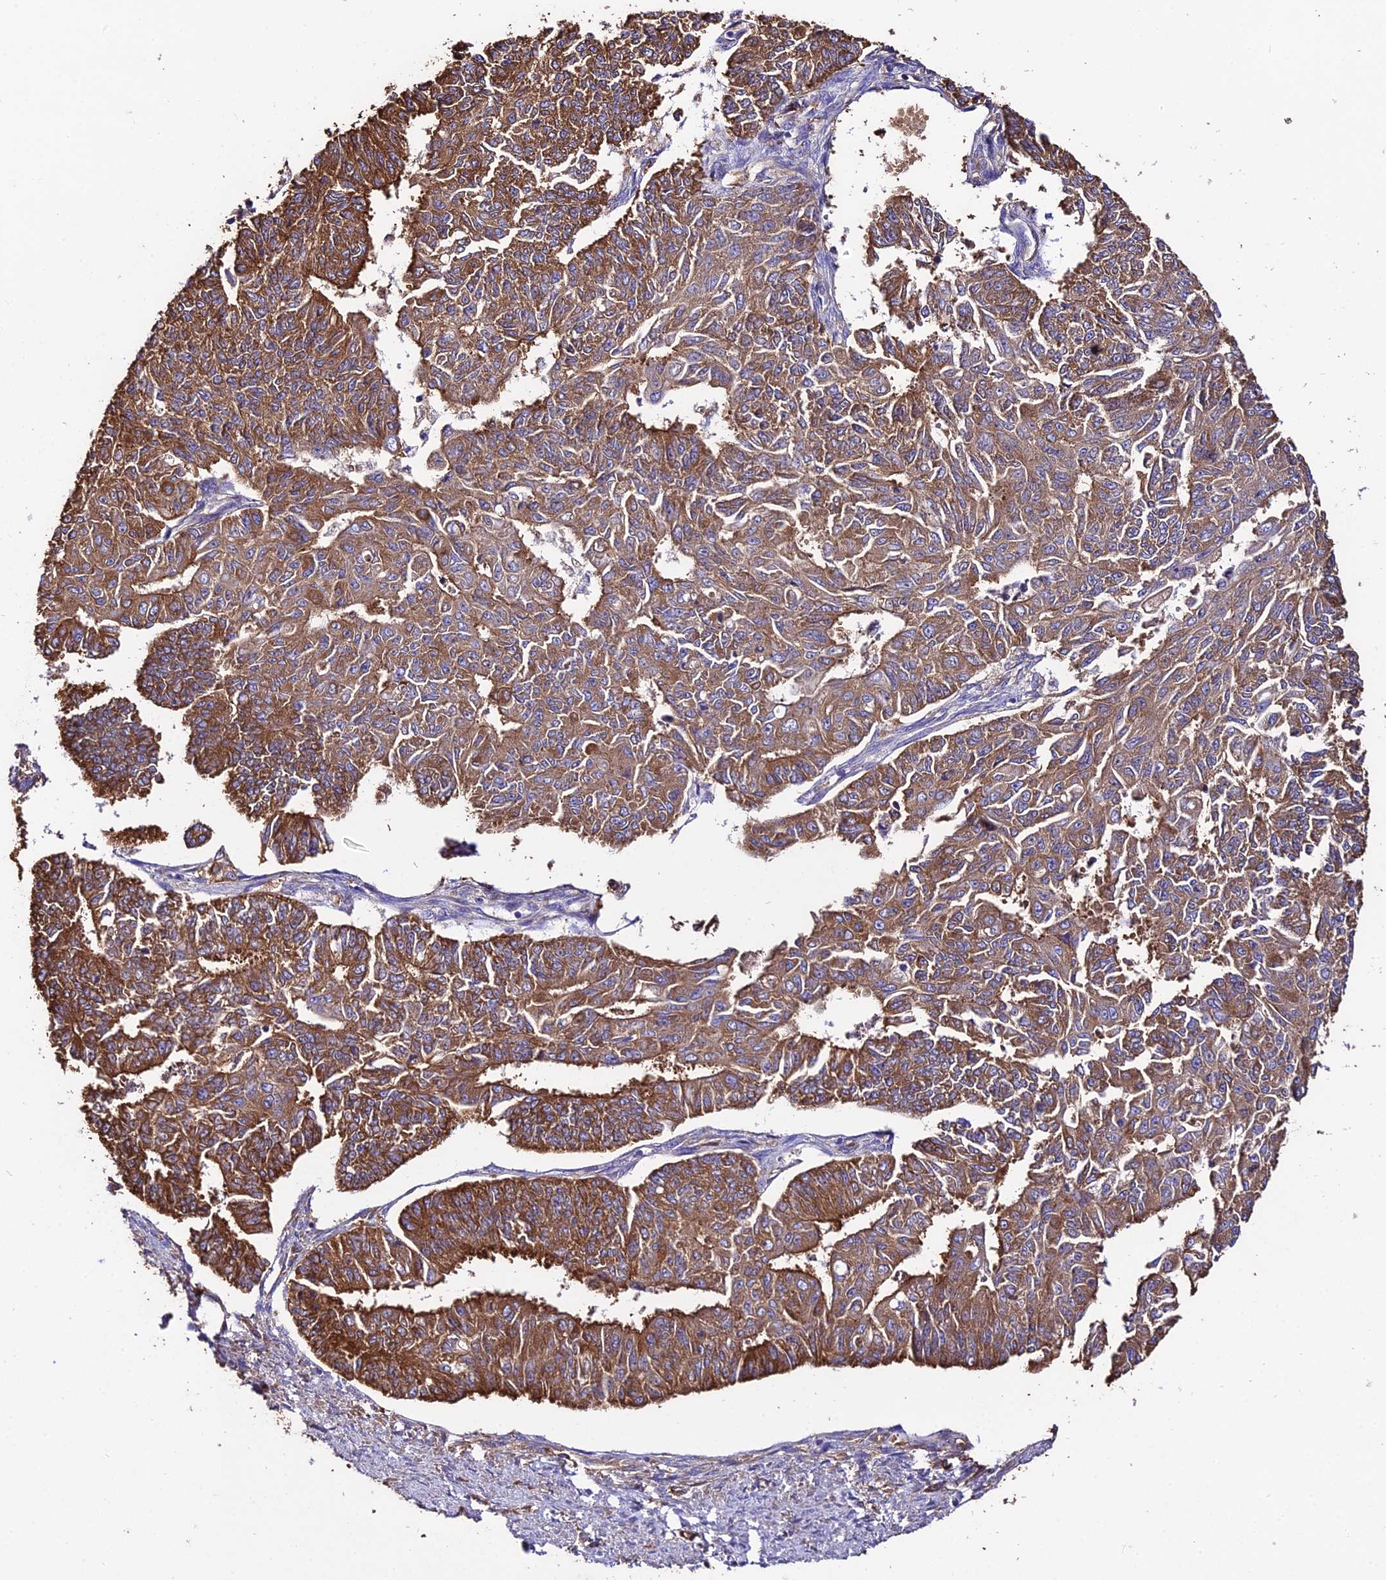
{"staining": {"intensity": "strong", "quantity": ">75%", "location": "cytoplasmic/membranous"}, "tissue": "endometrial cancer", "cell_type": "Tumor cells", "image_type": "cancer", "snomed": [{"axis": "morphology", "description": "Adenocarcinoma, NOS"}, {"axis": "topography", "description": "Endometrium"}], "caption": "This micrograph shows IHC staining of adenocarcinoma (endometrial), with high strong cytoplasmic/membranous positivity in about >75% of tumor cells.", "gene": "TUBA3D", "patient": {"sex": "female", "age": 32}}